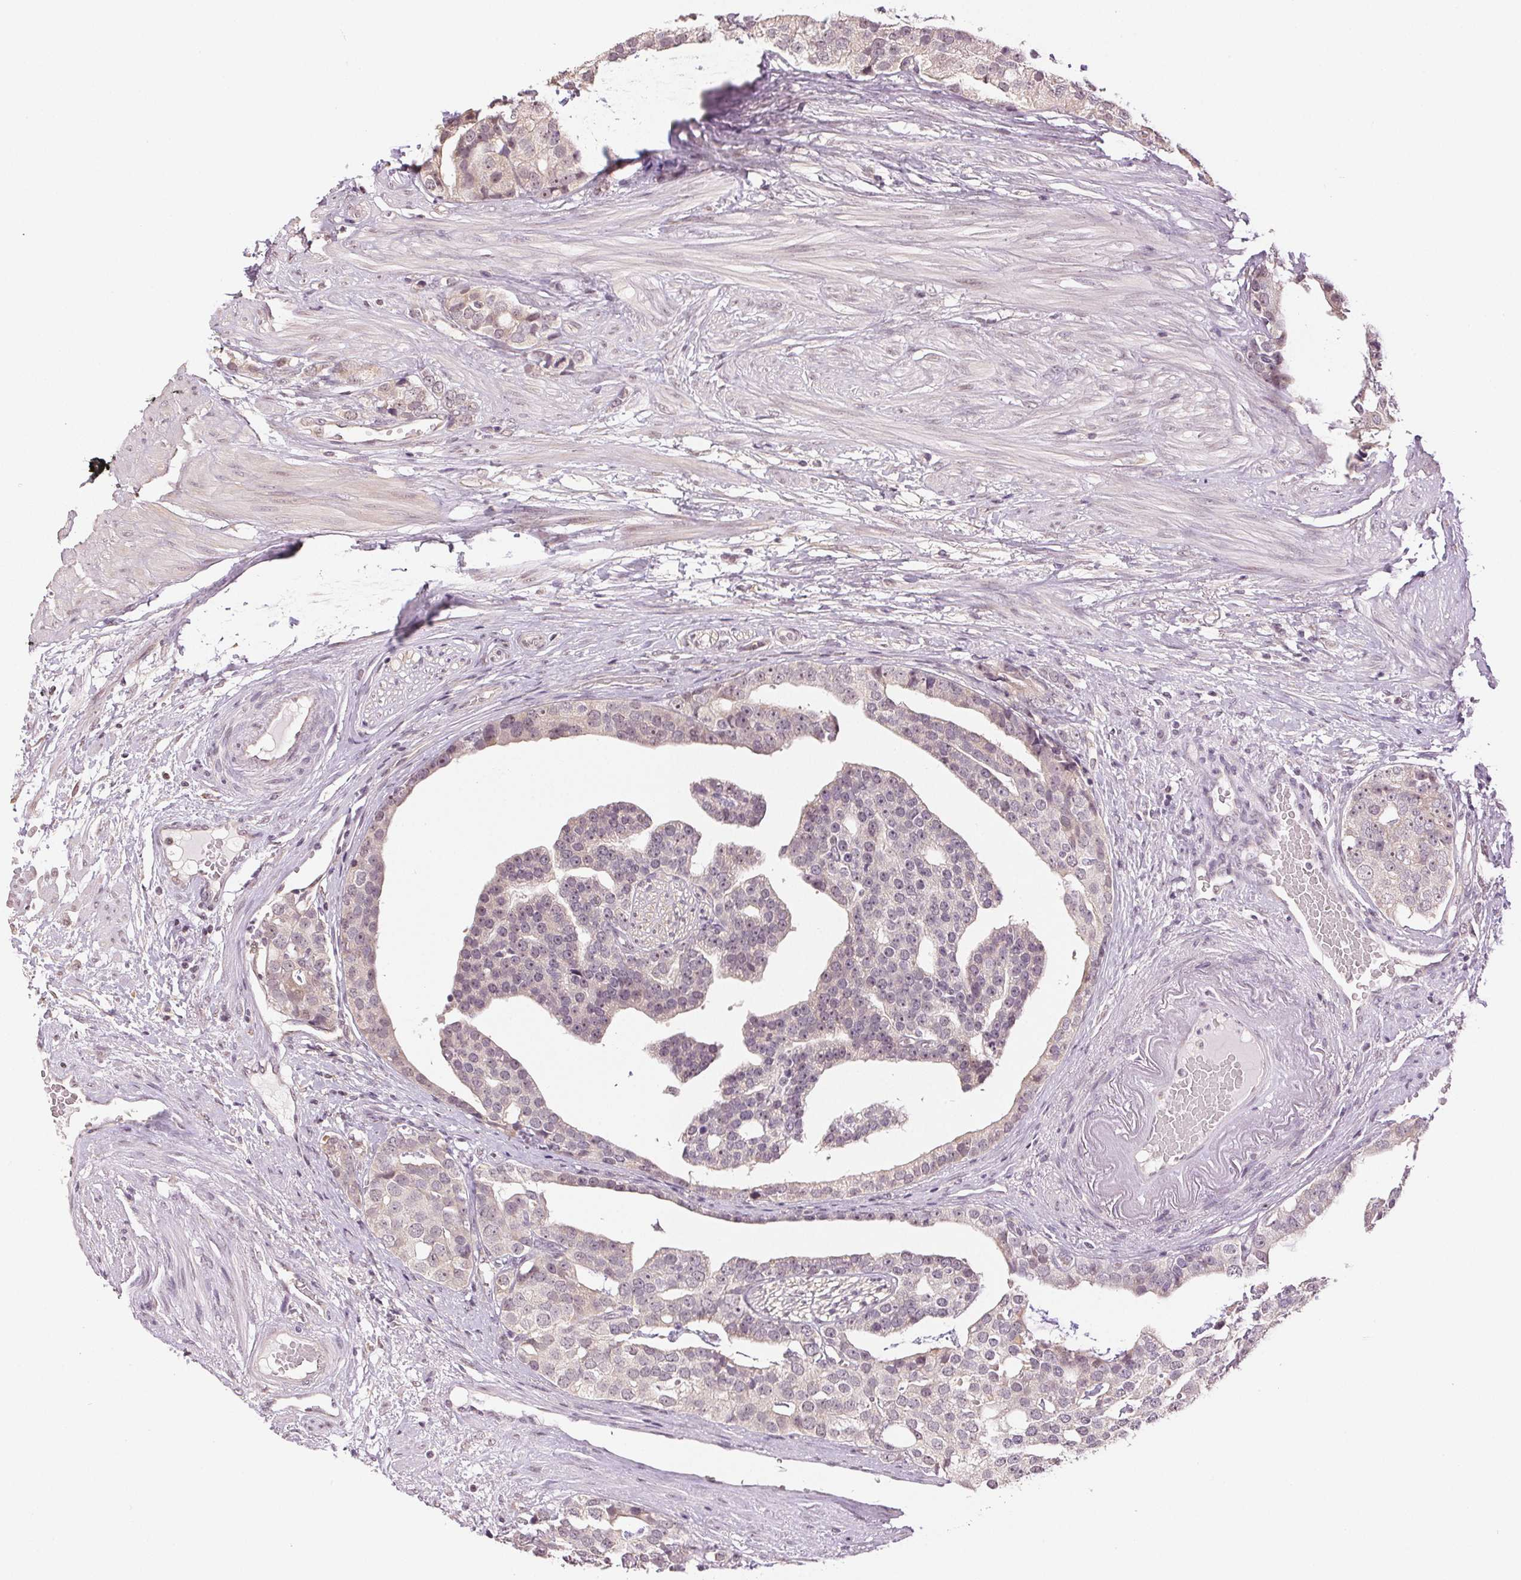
{"staining": {"intensity": "weak", "quantity": "<25%", "location": "nuclear"}, "tissue": "prostate cancer", "cell_type": "Tumor cells", "image_type": "cancer", "snomed": [{"axis": "morphology", "description": "Adenocarcinoma, High grade"}, {"axis": "topography", "description": "Prostate"}], "caption": "This histopathology image is of prostate adenocarcinoma (high-grade) stained with immunohistochemistry to label a protein in brown with the nuclei are counter-stained blue. There is no positivity in tumor cells.", "gene": "PLCB1", "patient": {"sex": "male", "age": 71}}